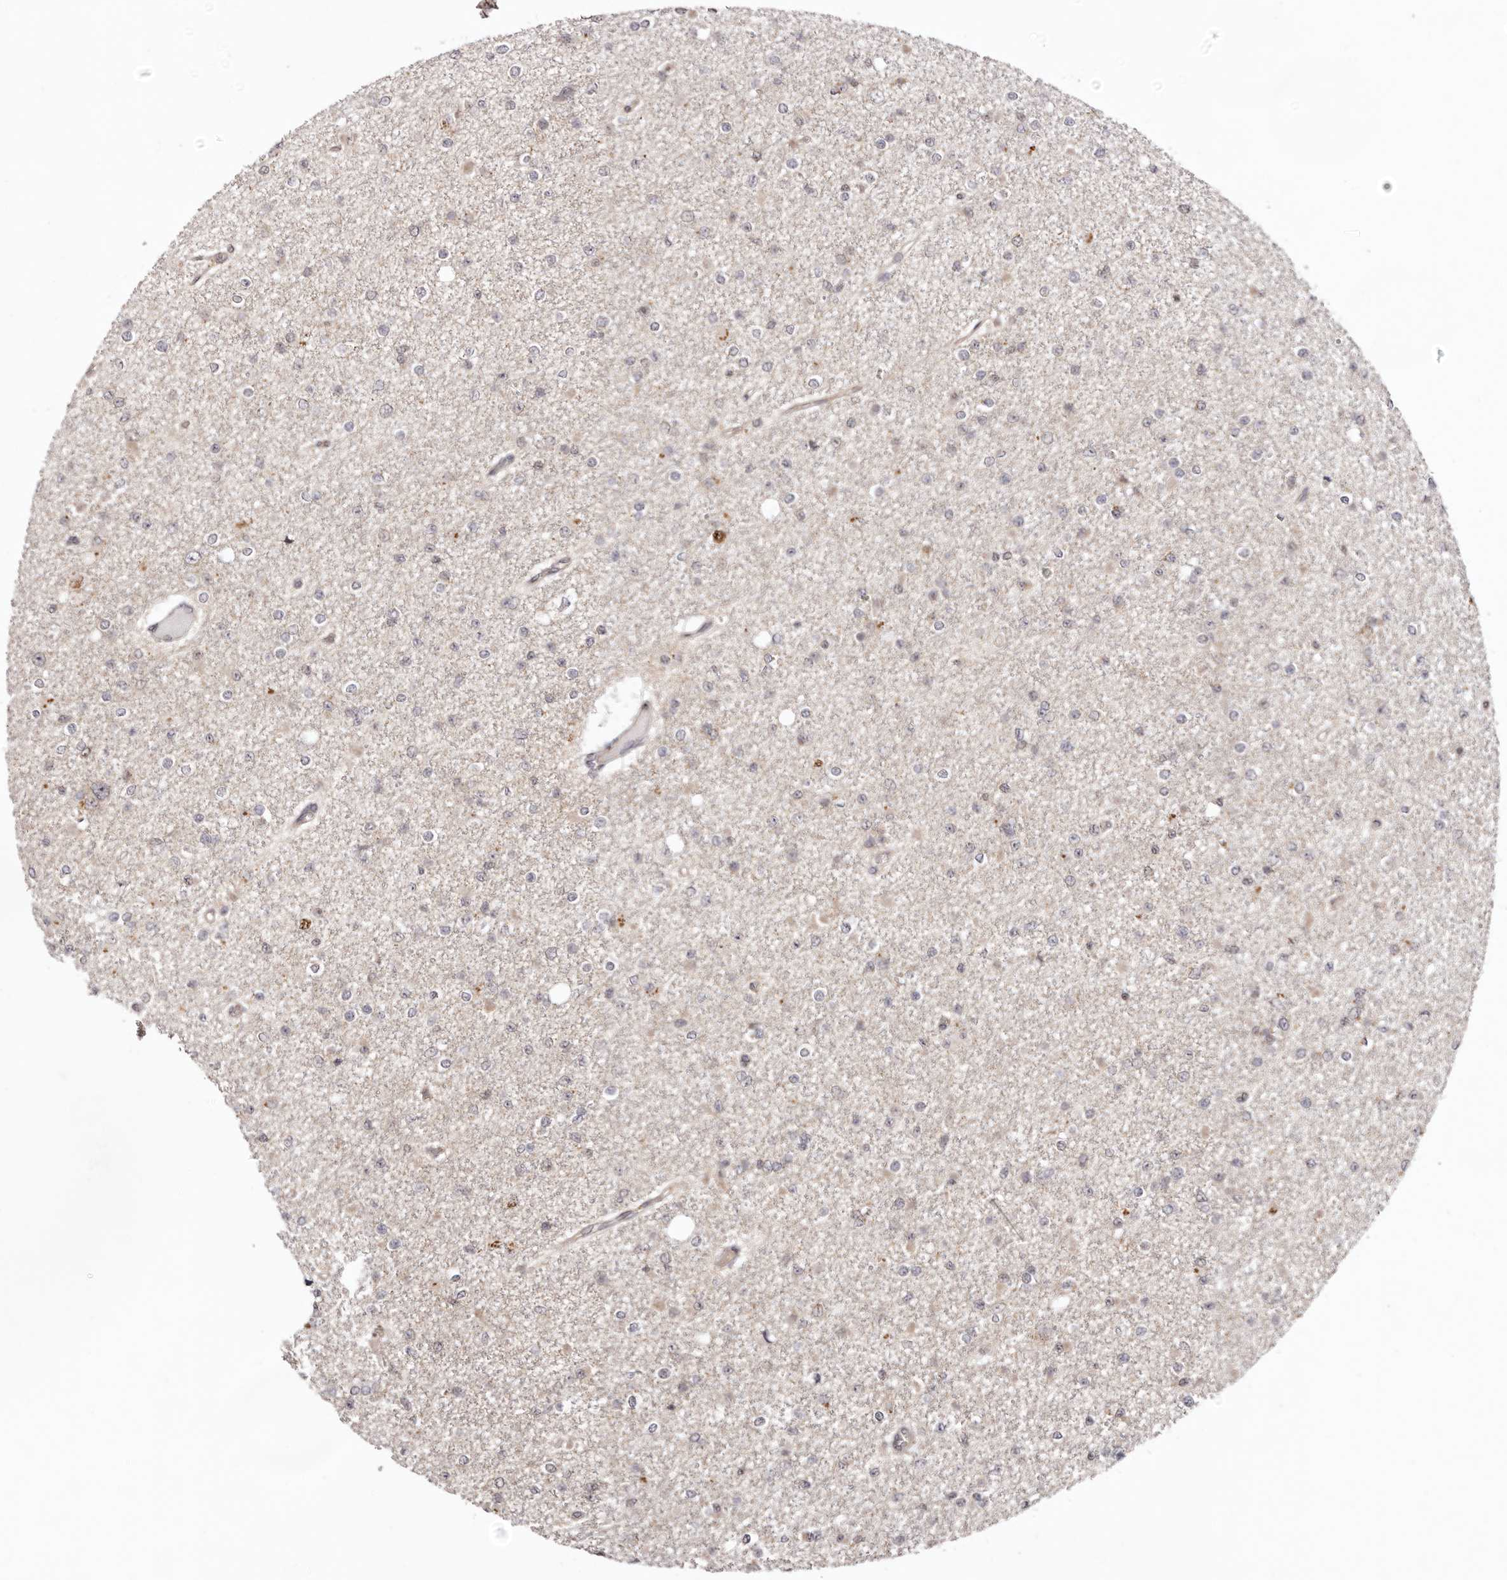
{"staining": {"intensity": "negative", "quantity": "none", "location": "none"}, "tissue": "glioma", "cell_type": "Tumor cells", "image_type": "cancer", "snomed": [{"axis": "morphology", "description": "Glioma, malignant, Low grade"}, {"axis": "topography", "description": "Brain"}], "caption": "The micrograph demonstrates no staining of tumor cells in glioma.", "gene": "NOTCH1", "patient": {"sex": "female", "age": 22}}